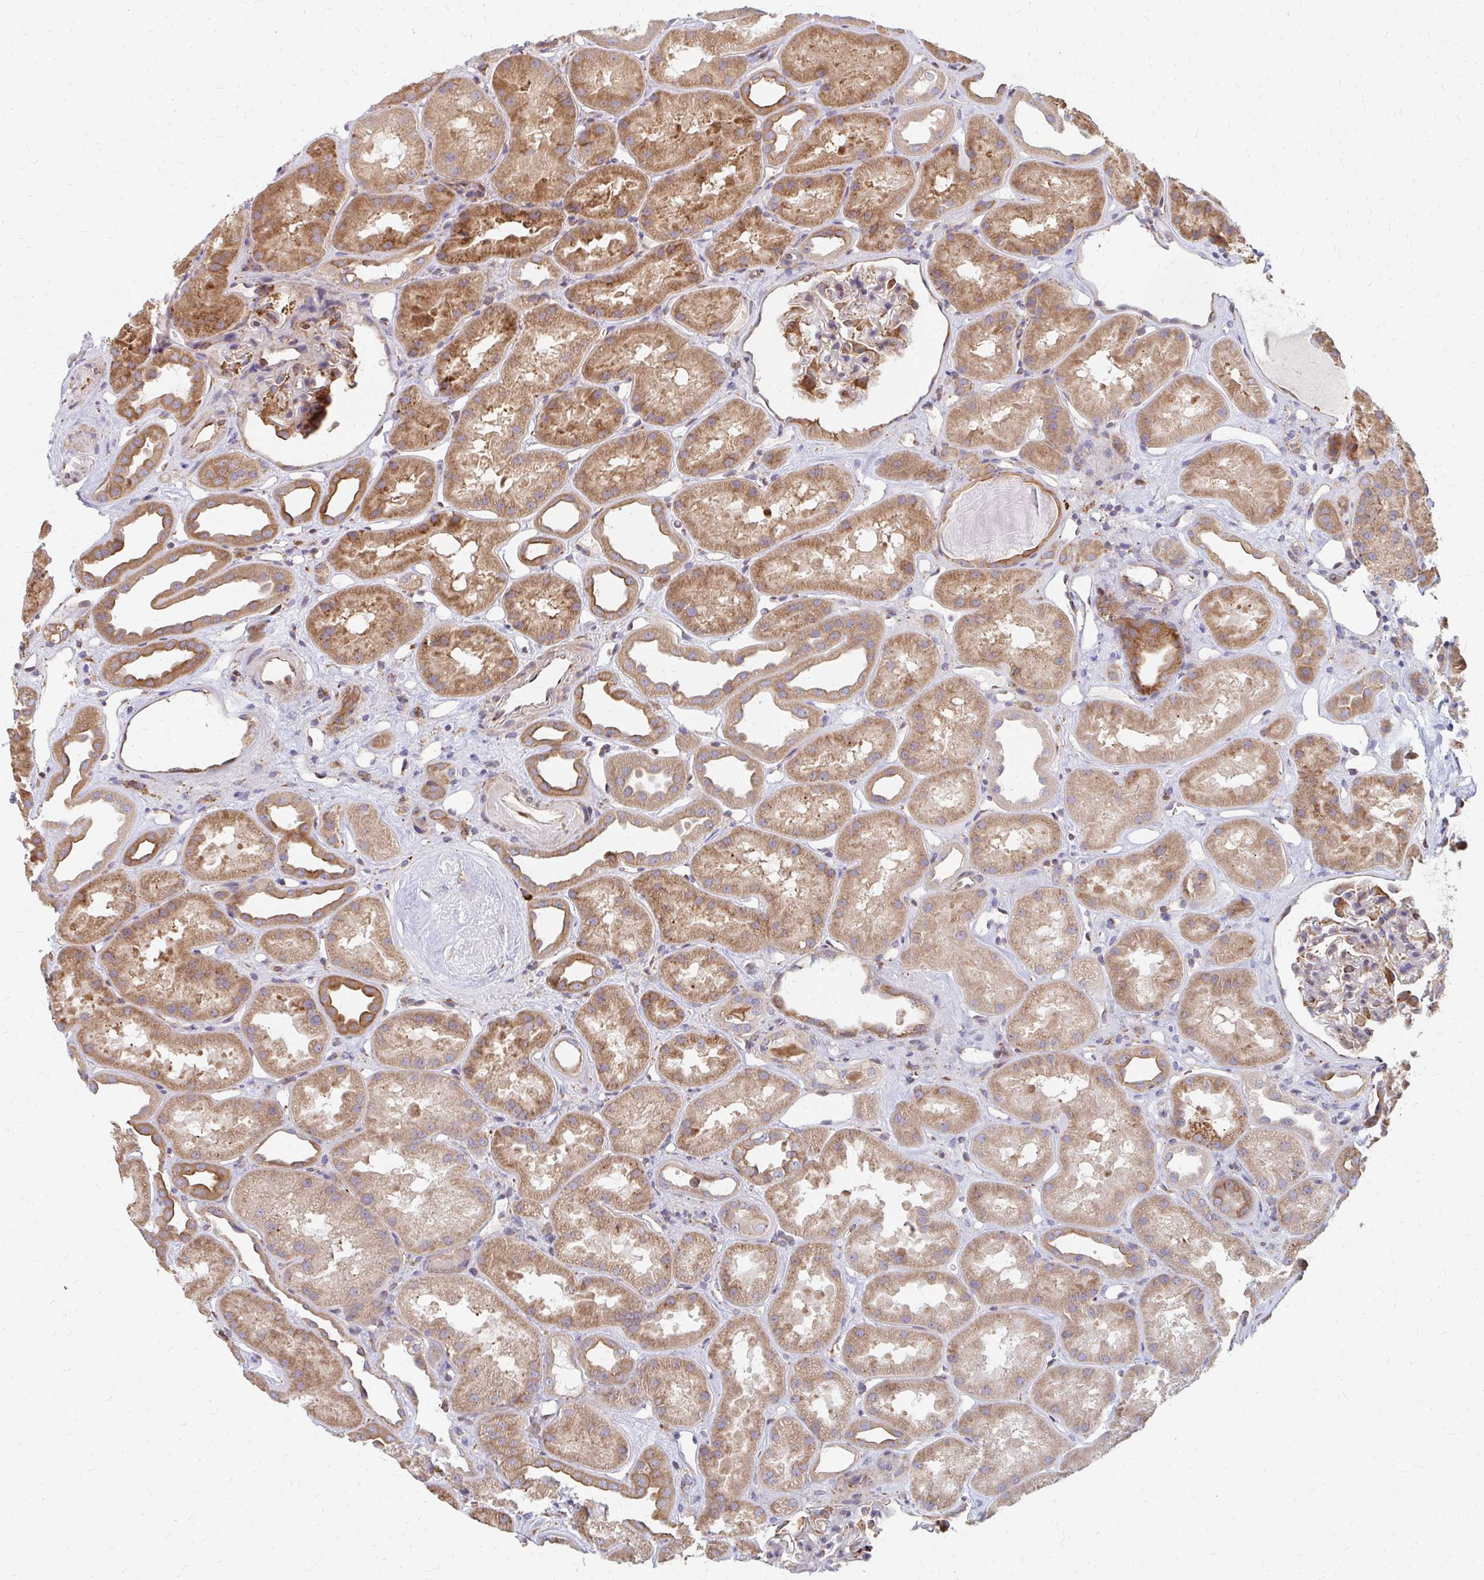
{"staining": {"intensity": "moderate", "quantity": "<25%", "location": "cytoplasmic/membranous"}, "tissue": "kidney", "cell_type": "Cells in glomeruli", "image_type": "normal", "snomed": [{"axis": "morphology", "description": "Normal tissue, NOS"}, {"axis": "topography", "description": "Kidney"}], "caption": "DAB (3,3'-diaminobenzidine) immunohistochemical staining of normal human kidney reveals moderate cytoplasmic/membranous protein expression in approximately <25% of cells in glomeruli. The protein is shown in brown color, while the nuclei are stained blue.", "gene": "PPP1R13L", "patient": {"sex": "male", "age": 61}}